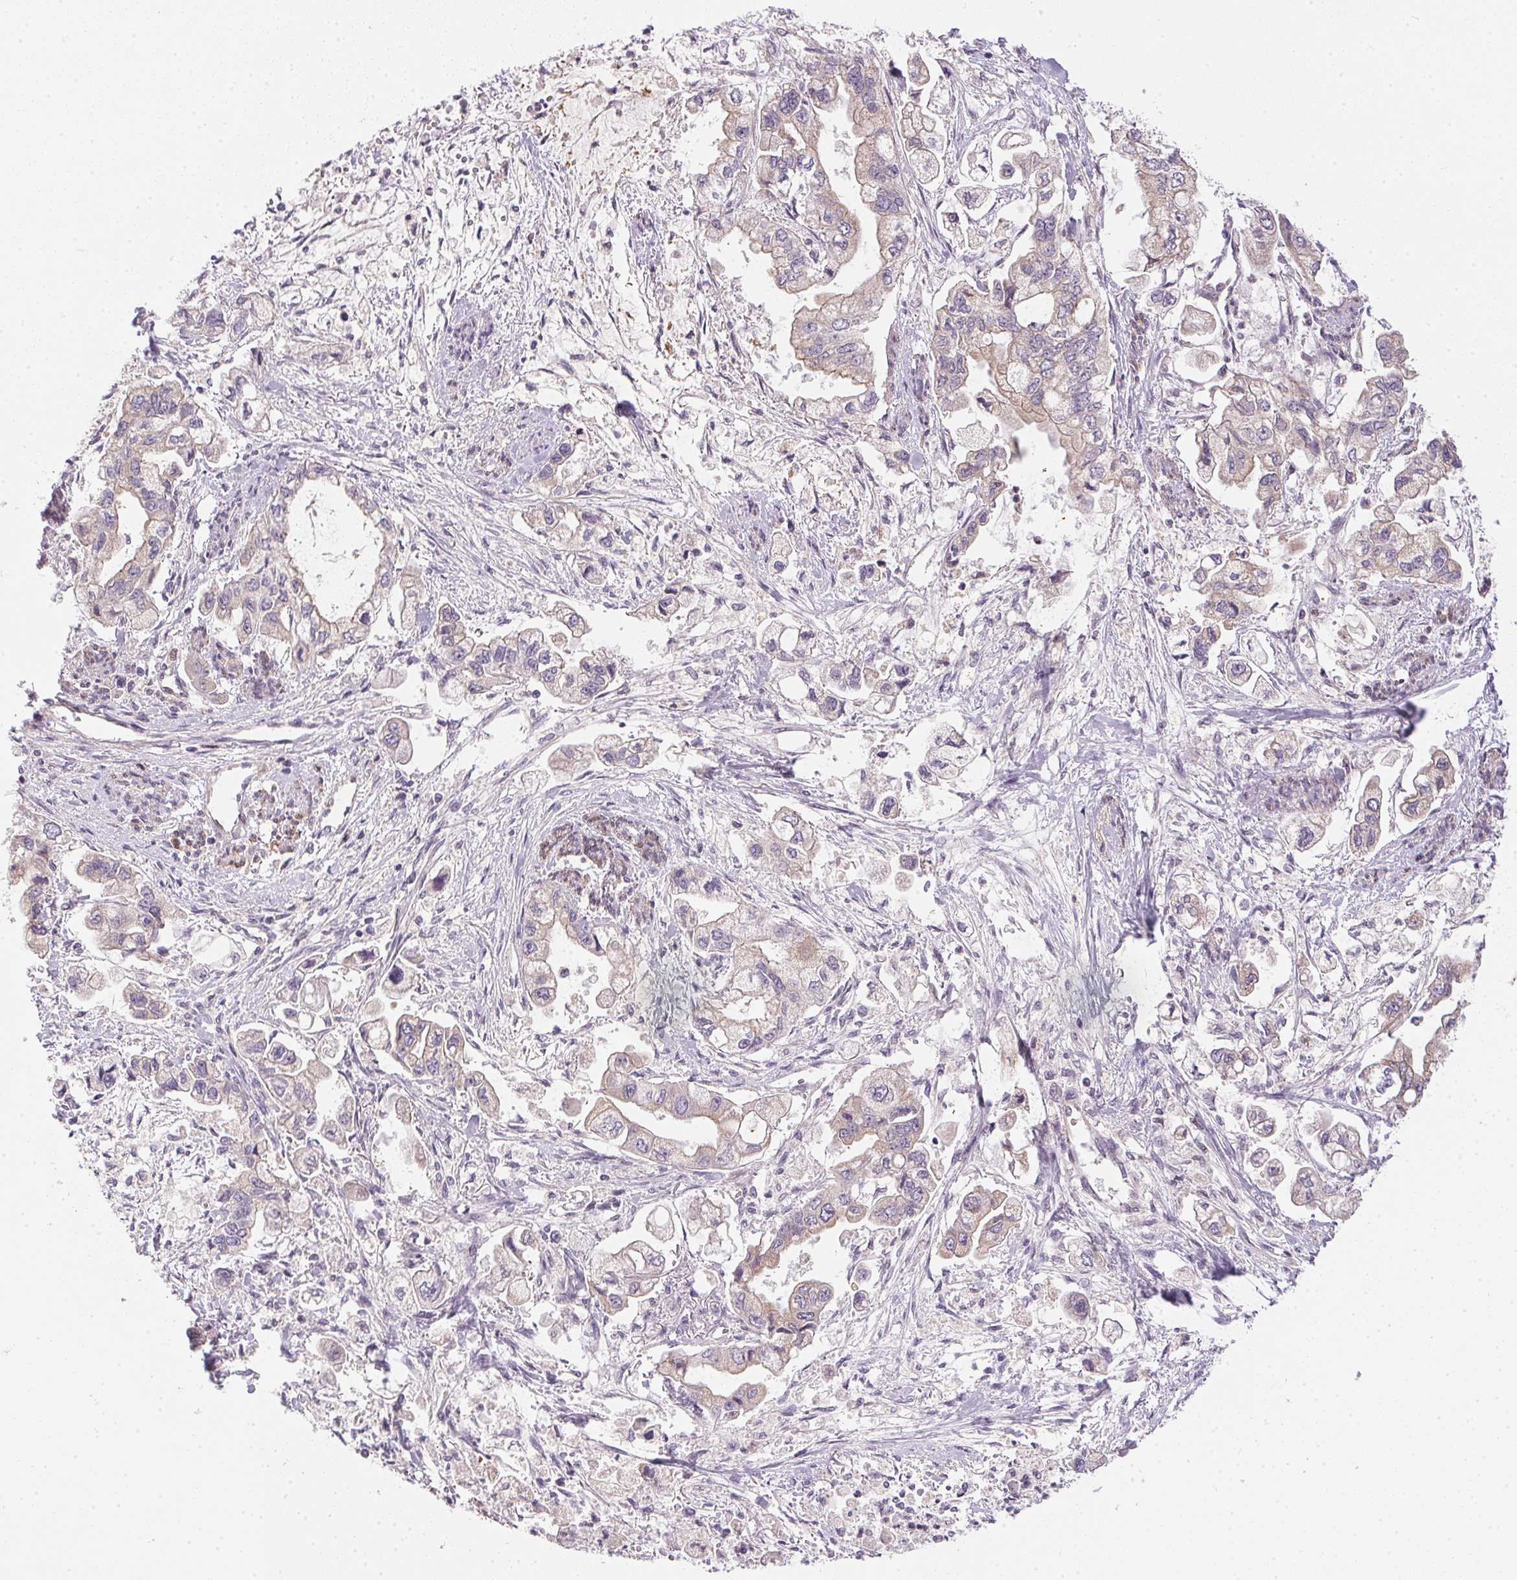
{"staining": {"intensity": "weak", "quantity": "<25%", "location": "cytoplasmic/membranous"}, "tissue": "stomach cancer", "cell_type": "Tumor cells", "image_type": "cancer", "snomed": [{"axis": "morphology", "description": "Normal tissue, NOS"}, {"axis": "morphology", "description": "Adenocarcinoma, NOS"}, {"axis": "topography", "description": "Stomach"}], "caption": "Immunohistochemistry (IHC) micrograph of human stomach cancer (adenocarcinoma) stained for a protein (brown), which reveals no expression in tumor cells.", "gene": "CFAP92", "patient": {"sex": "male", "age": 62}}